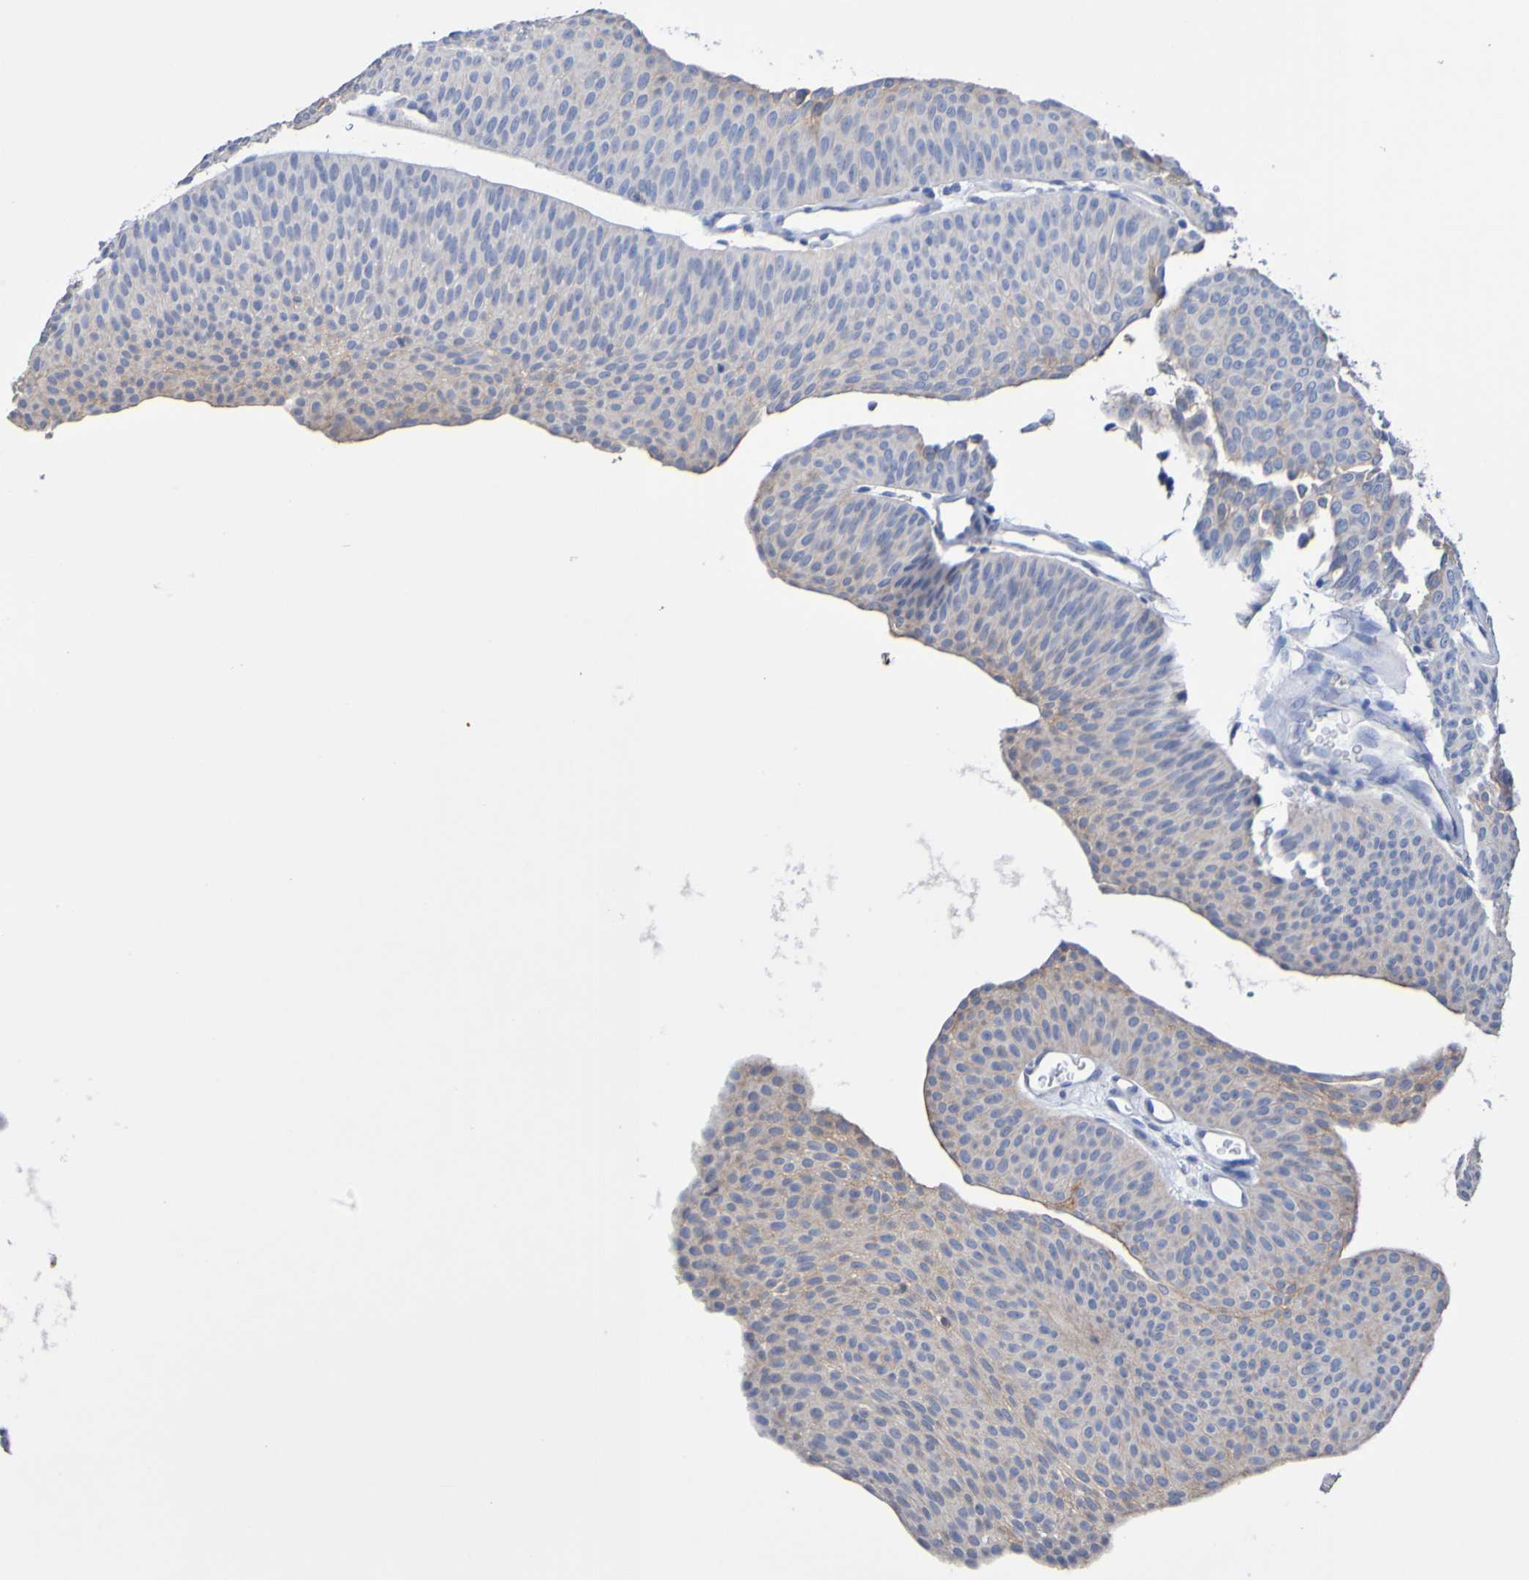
{"staining": {"intensity": "negative", "quantity": "none", "location": "none"}, "tissue": "urothelial cancer", "cell_type": "Tumor cells", "image_type": "cancer", "snomed": [{"axis": "morphology", "description": "Urothelial carcinoma, Low grade"}, {"axis": "topography", "description": "Urinary bladder"}], "caption": "An immunohistochemistry photomicrograph of low-grade urothelial carcinoma is shown. There is no staining in tumor cells of low-grade urothelial carcinoma.", "gene": "SLC3A2", "patient": {"sex": "female", "age": 60}}